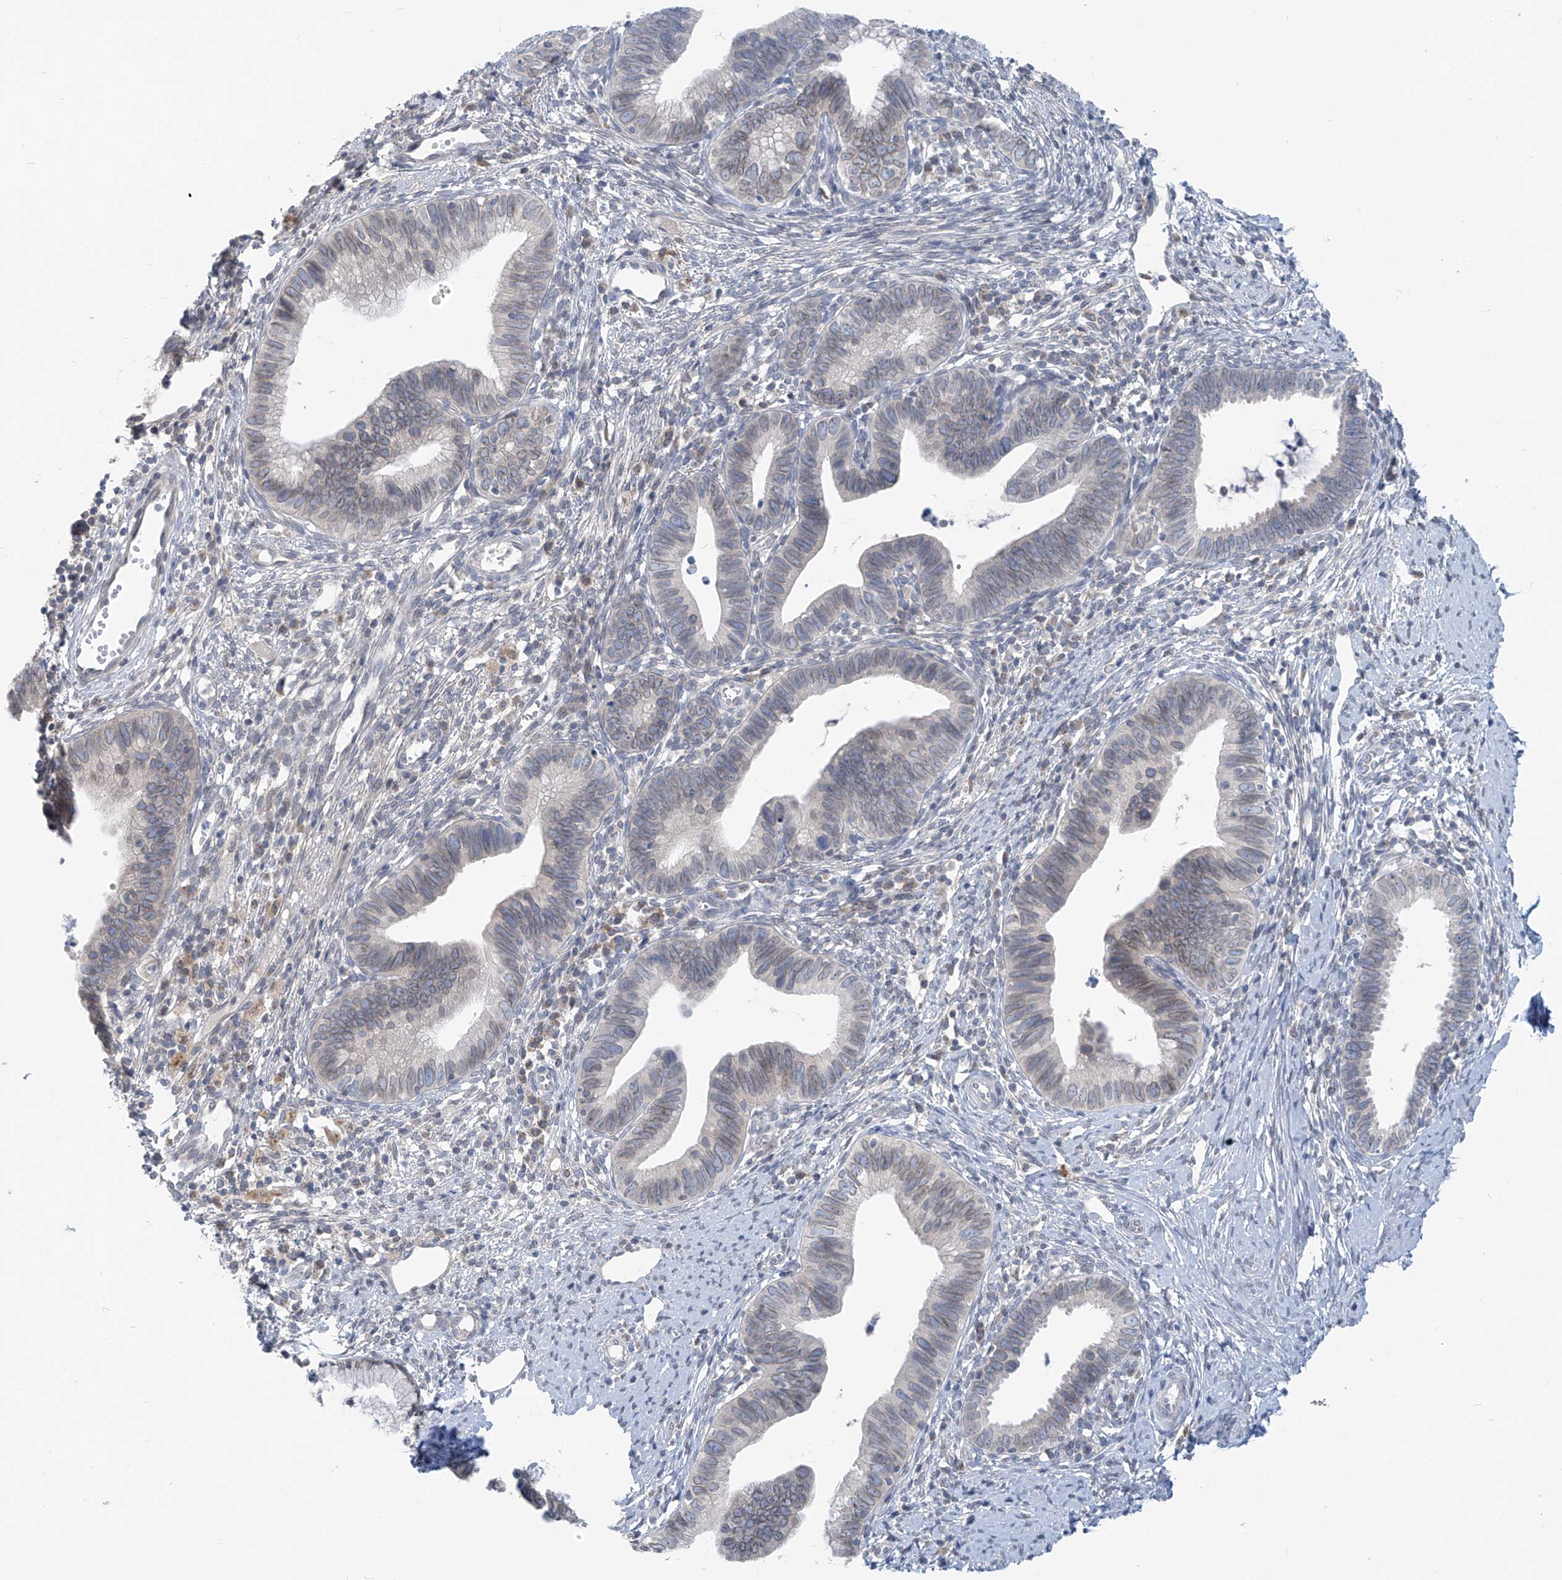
{"staining": {"intensity": "weak", "quantity": "<25%", "location": "cytoplasmic/membranous"}, "tissue": "cervical cancer", "cell_type": "Tumor cells", "image_type": "cancer", "snomed": [{"axis": "morphology", "description": "Adenocarcinoma, NOS"}, {"axis": "topography", "description": "Cervix"}], "caption": "DAB immunohistochemical staining of cervical adenocarcinoma exhibits no significant staining in tumor cells.", "gene": "KRTAP25-1", "patient": {"sex": "female", "age": 36}}